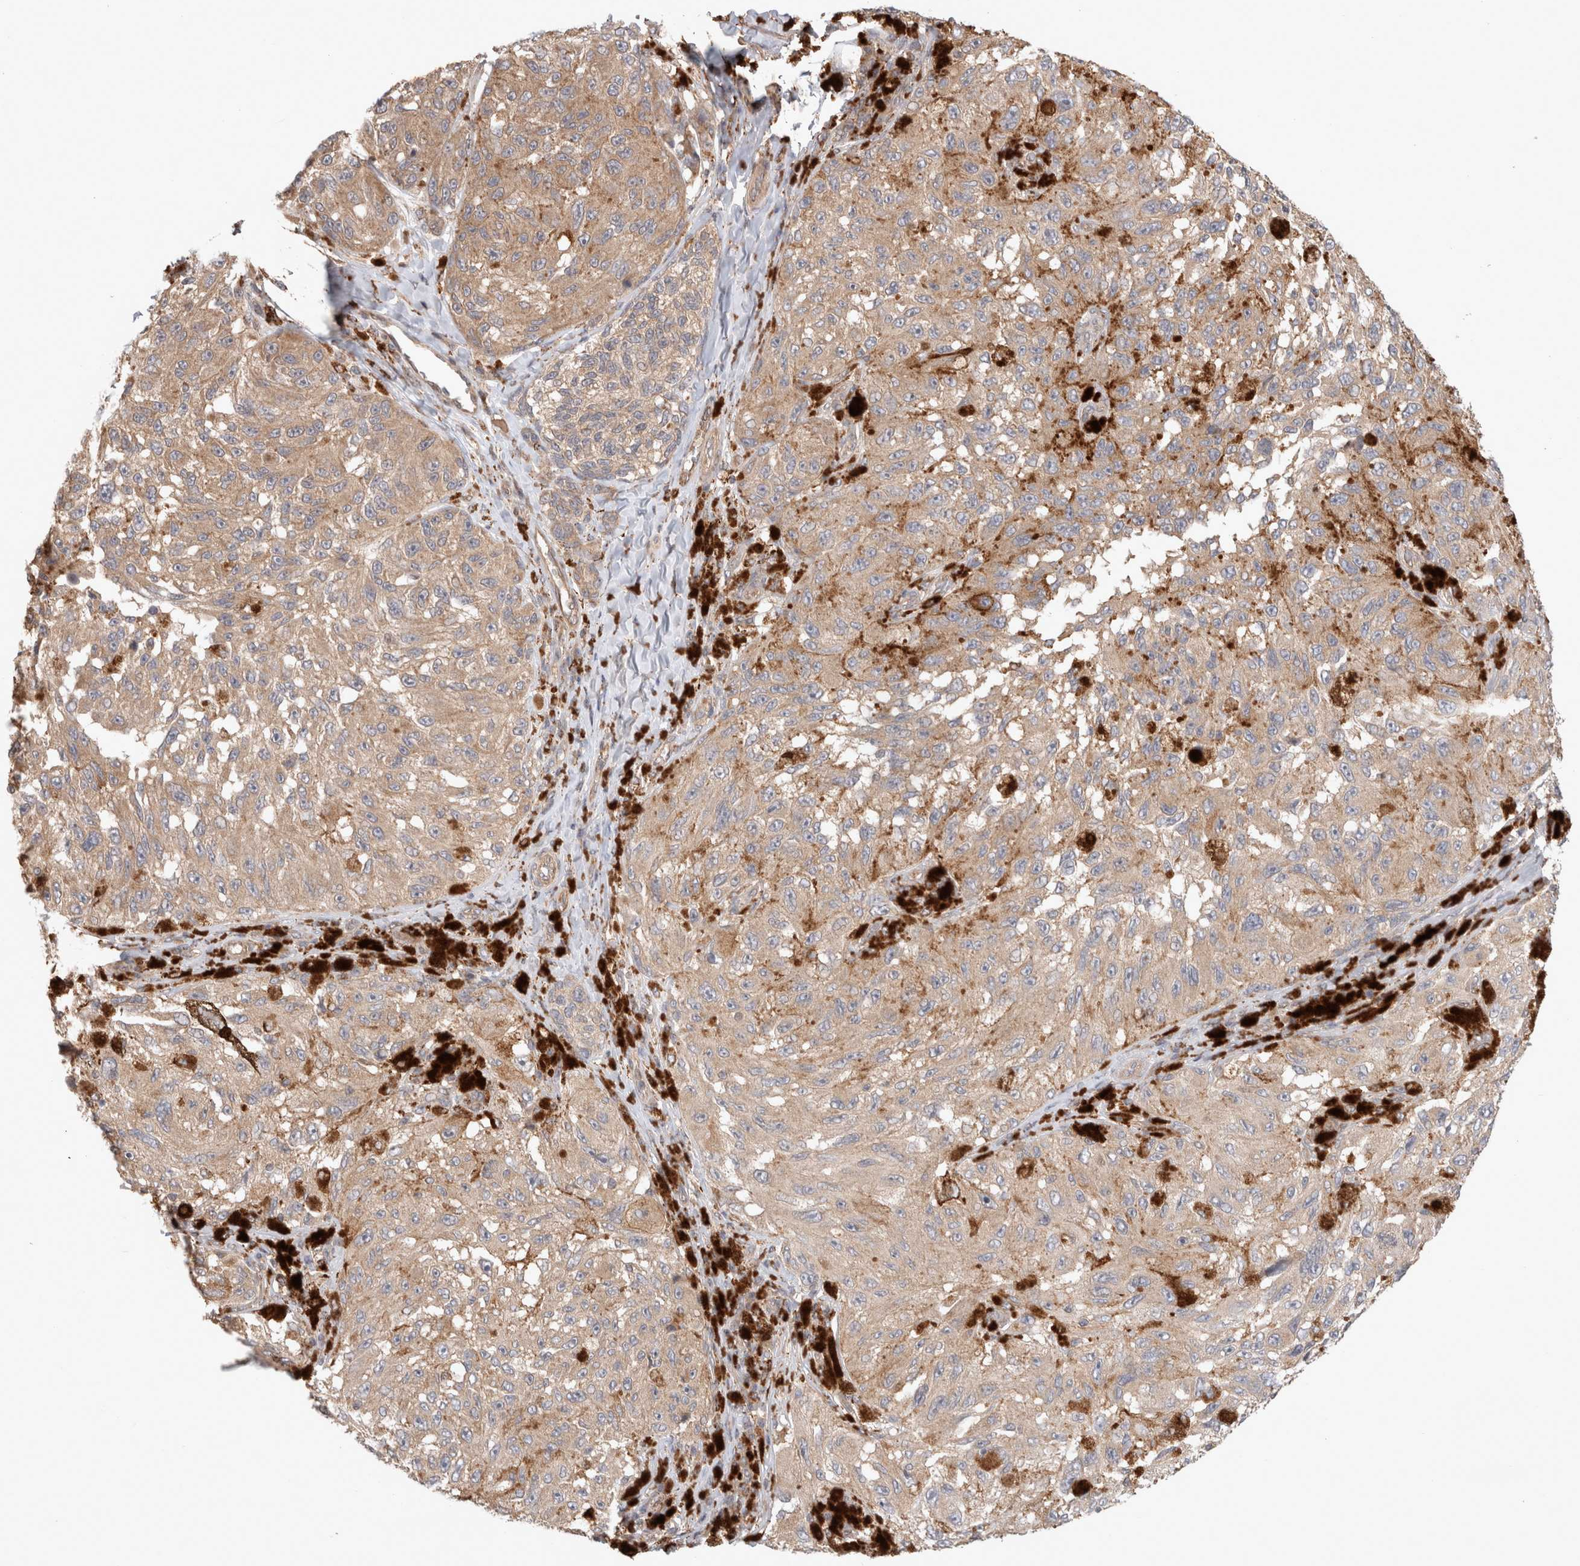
{"staining": {"intensity": "weak", "quantity": "25%-75%", "location": "cytoplasmic/membranous"}, "tissue": "melanoma", "cell_type": "Tumor cells", "image_type": "cancer", "snomed": [{"axis": "morphology", "description": "Malignant melanoma, NOS"}, {"axis": "topography", "description": "Skin"}], "caption": "This histopathology image demonstrates IHC staining of malignant melanoma, with low weak cytoplasmic/membranous staining in approximately 25%-75% of tumor cells.", "gene": "HROB", "patient": {"sex": "female", "age": 73}}